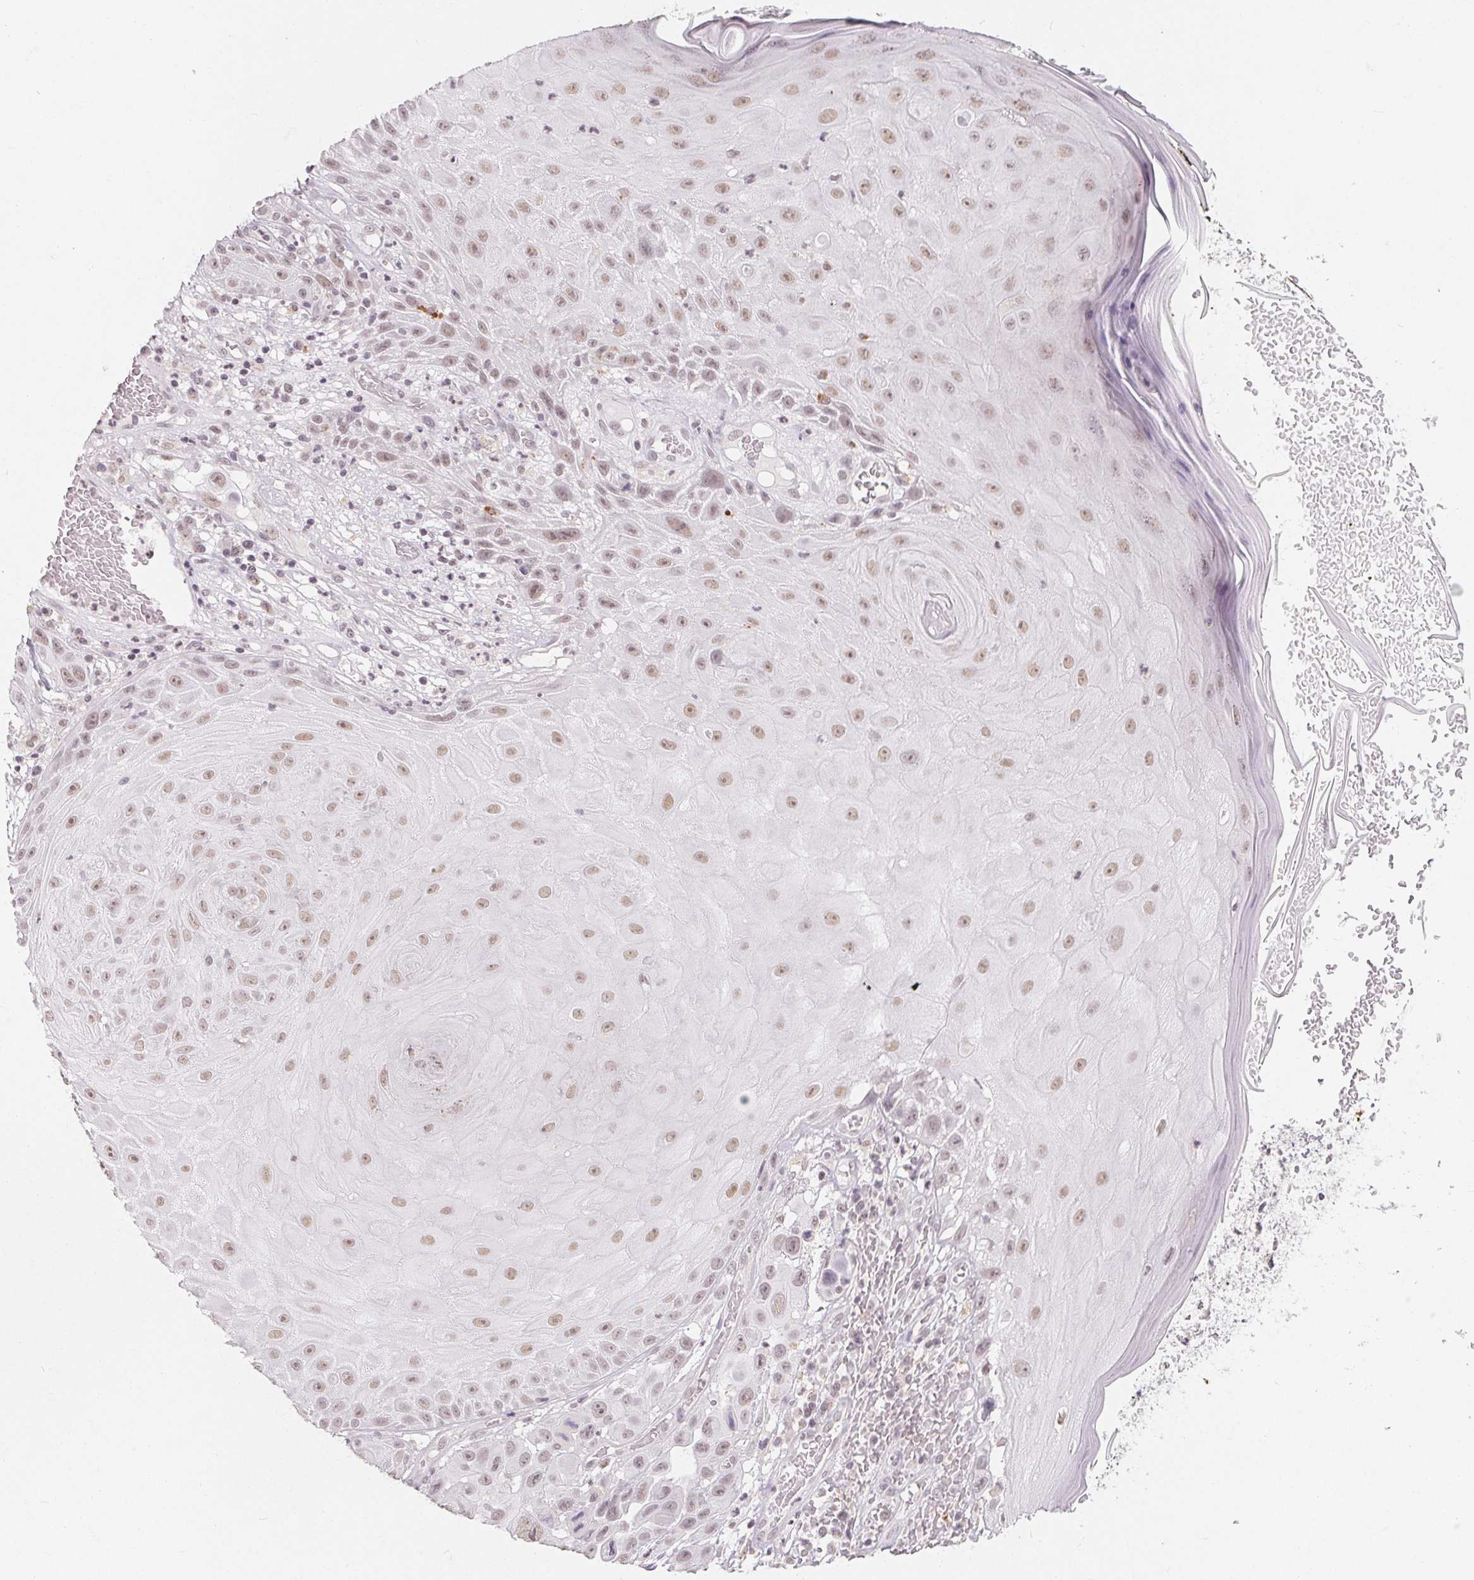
{"staining": {"intensity": "weak", "quantity": ">75%", "location": "nuclear"}, "tissue": "skin cancer", "cell_type": "Tumor cells", "image_type": "cancer", "snomed": [{"axis": "morphology", "description": "Squamous cell carcinoma, NOS"}, {"axis": "topography", "description": "Skin"}], "caption": "Immunohistochemistry (IHC) of skin cancer exhibits low levels of weak nuclear positivity in about >75% of tumor cells. The staining was performed using DAB (3,3'-diaminobenzidine) to visualize the protein expression in brown, while the nuclei were stained in blue with hematoxylin (Magnification: 20x).", "gene": "NXF3", "patient": {"sex": "male", "age": 81}}